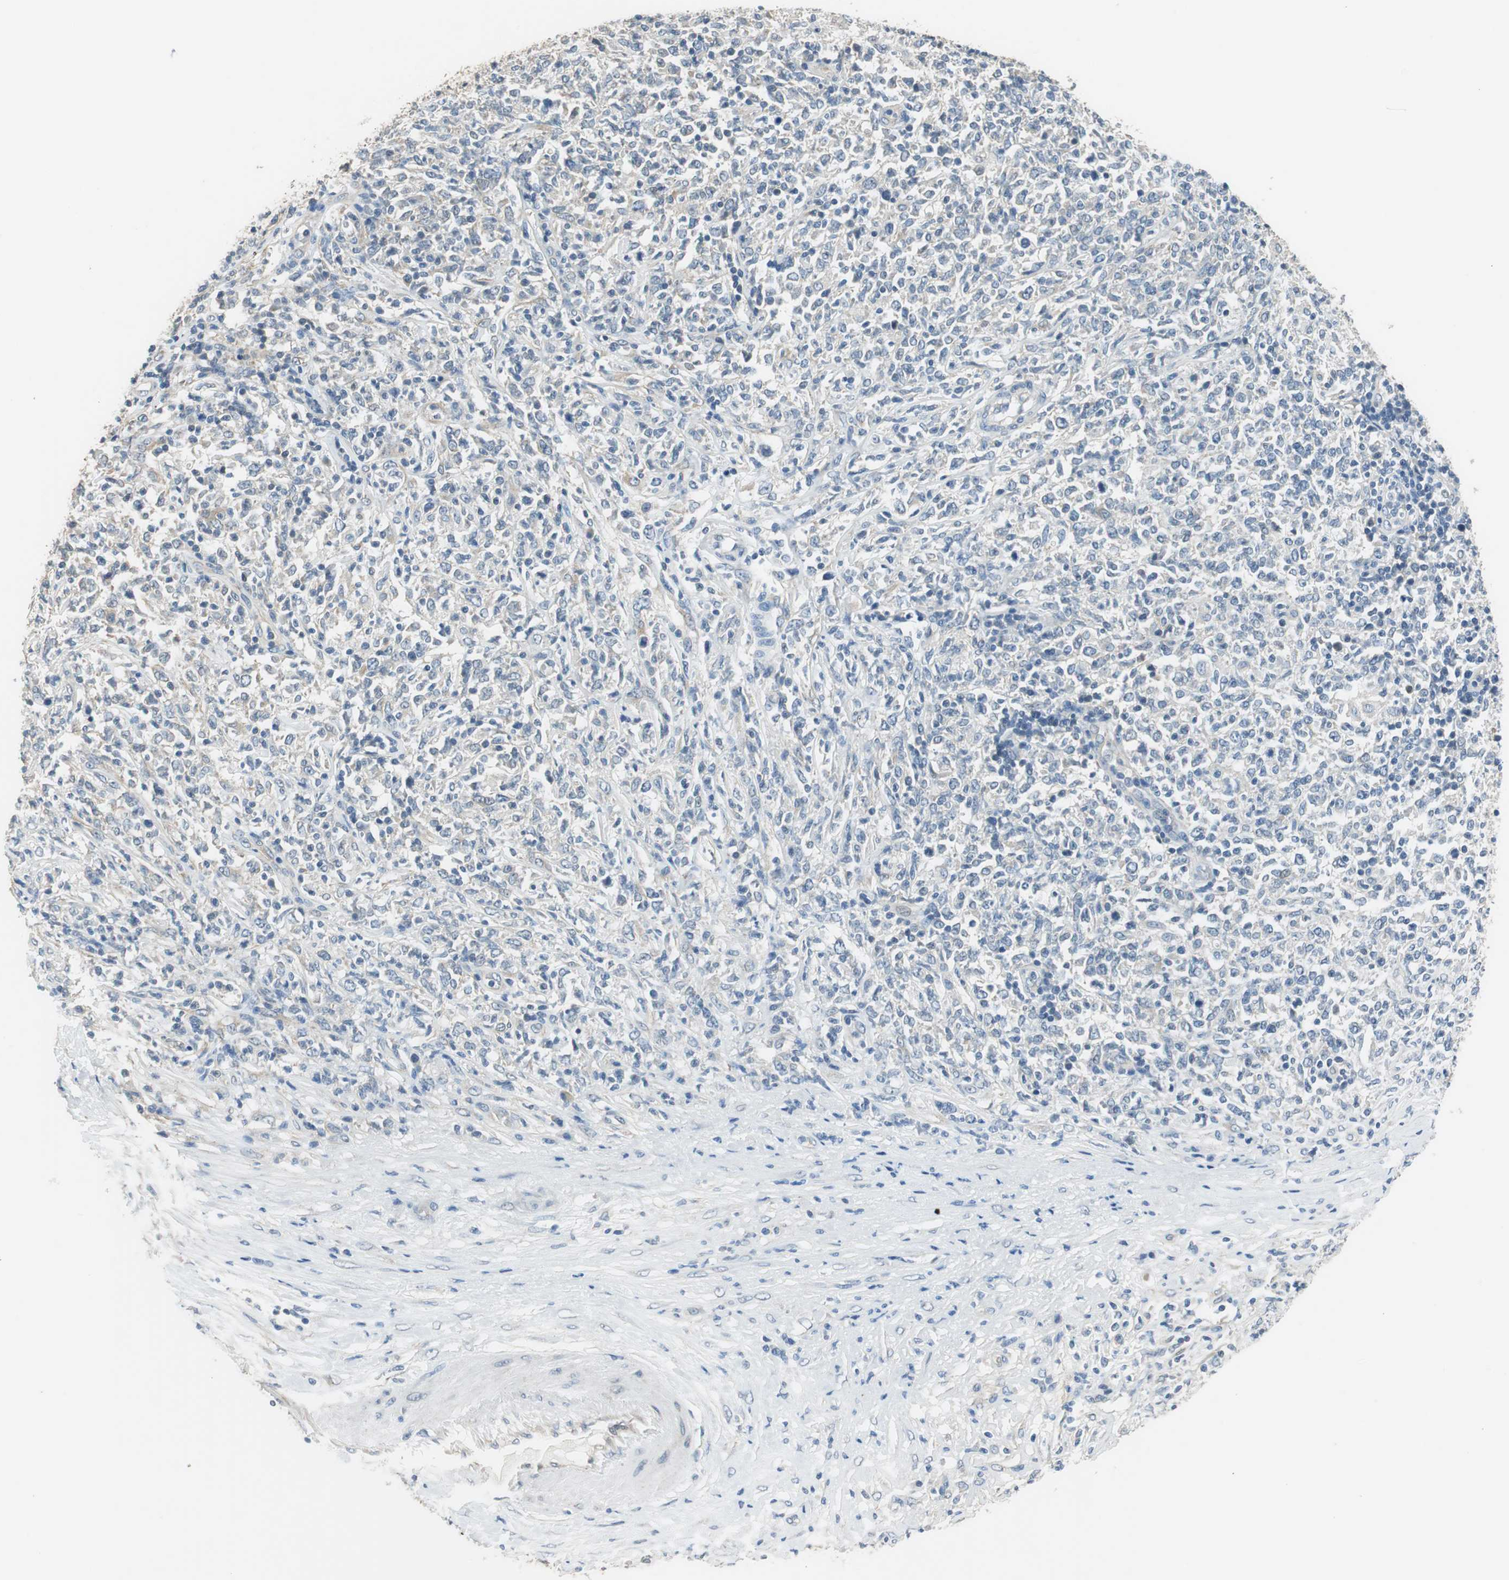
{"staining": {"intensity": "weak", "quantity": "<25%", "location": "cytoplasmic/membranous"}, "tissue": "lymphoma", "cell_type": "Tumor cells", "image_type": "cancer", "snomed": [{"axis": "morphology", "description": "Malignant lymphoma, non-Hodgkin's type, High grade"}, {"axis": "topography", "description": "Lymph node"}], "caption": "Immunohistochemistry image of neoplastic tissue: human malignant lymphoma, non-Hodgkin's type (high-grade) stained with DAB (3,3'-diaminobenzidine) reveals no significant protein expression in tumor cells.", "gene": "ALDH4A1", "patient": {"sex": "female", "age": 84}}